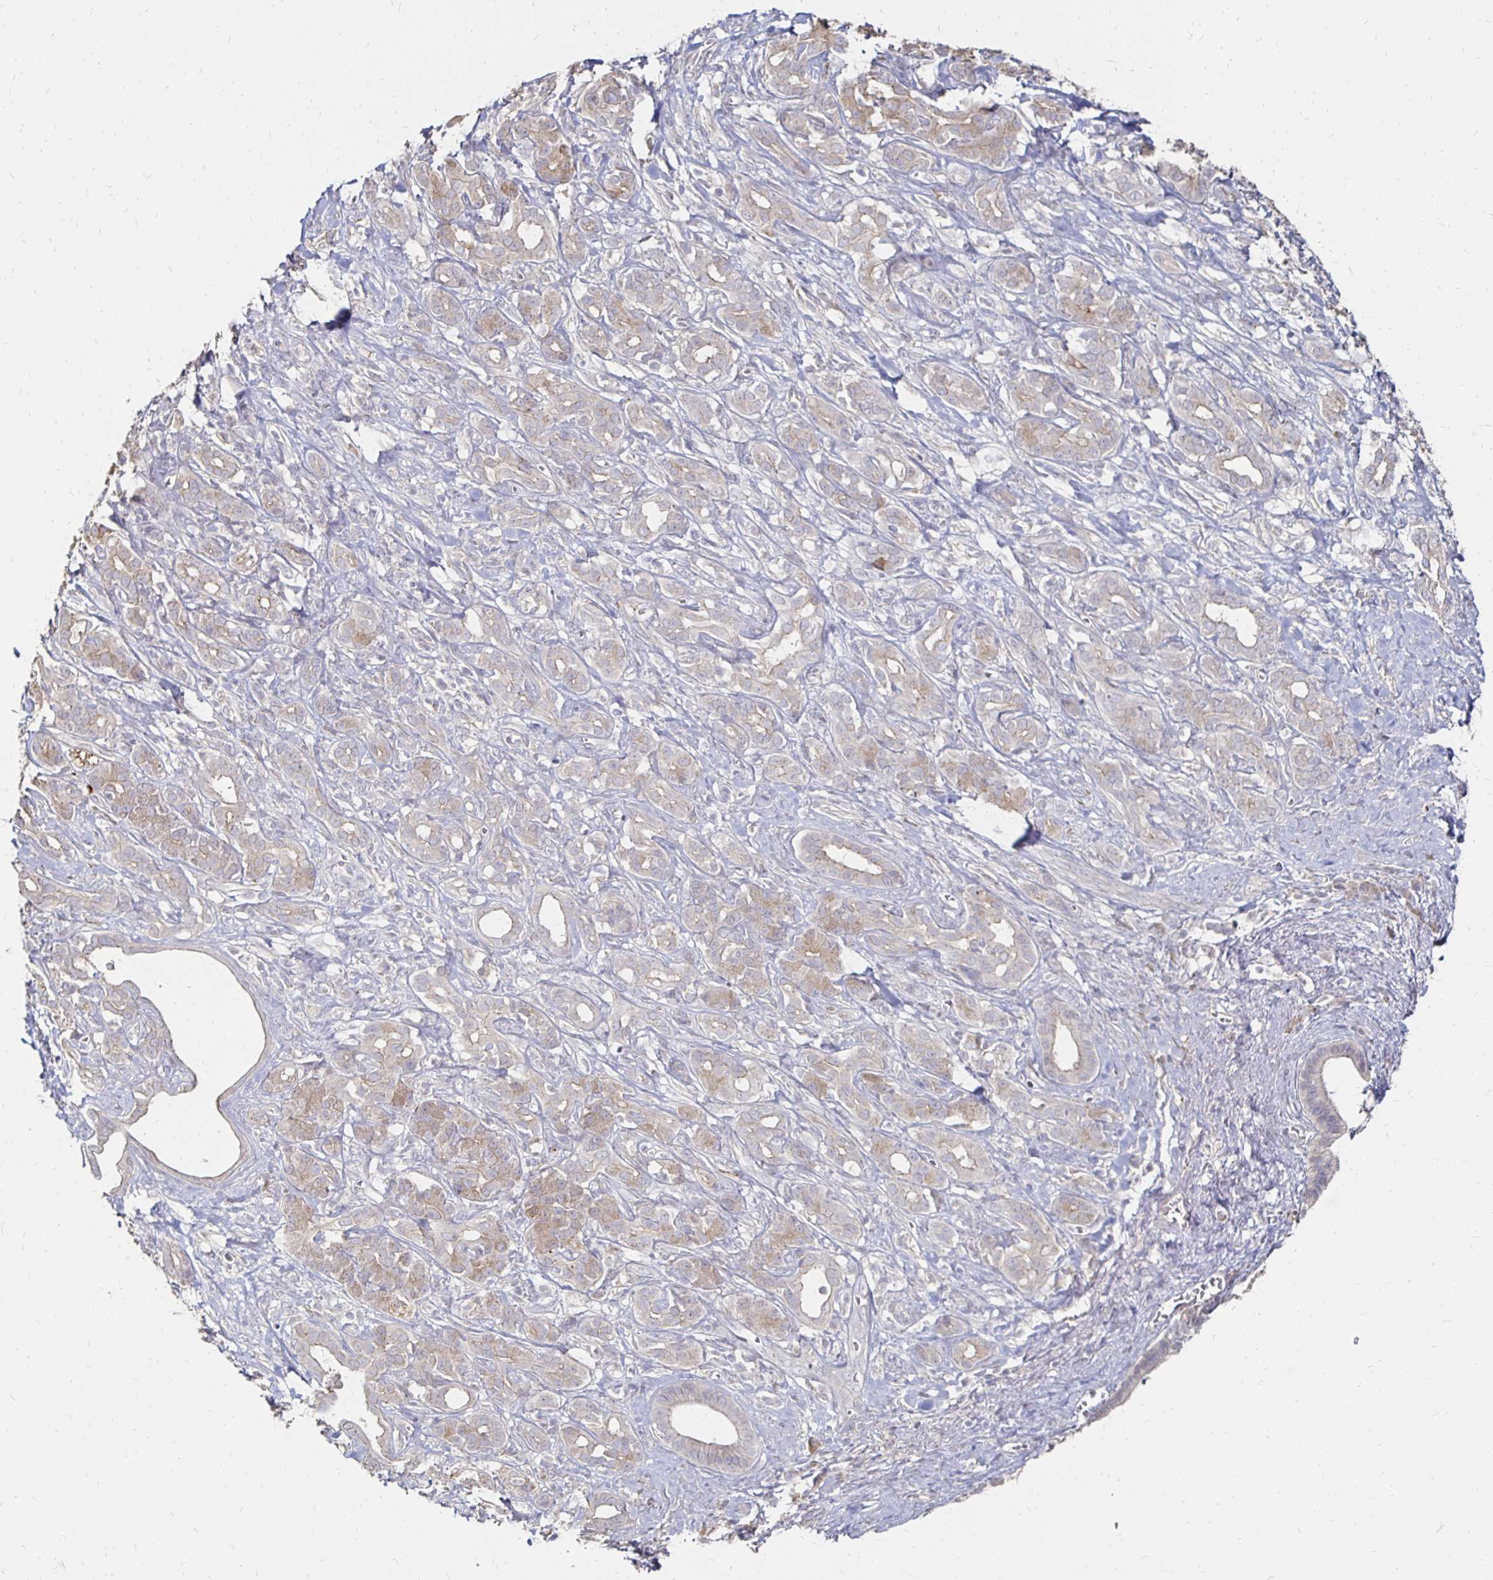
{"staining": {"intensity": "weak", "quantity": "25%-75%", "location": "cytoplasmic/membranous"}, "tissue": "pancreatic cancer", "cell_type": "Tumor cells", "image_type": "cancer", "snomed": [{"axis": "morphology", "description": "Adenocarcinoma, NOS"}, {"axis": "topography", "description": "Pancreas"}], "caption": "Pancreatic cancer was stained to show a protein in brown. There is low levels of weak cytoplasmic/membranous staining in about 25%-75% of tumor cells. Ihc stains the protein of interest in brown and the nuclei are stained blue.", "gene": "ZNF727", "patient": {"sex": "male", "age": 61}}